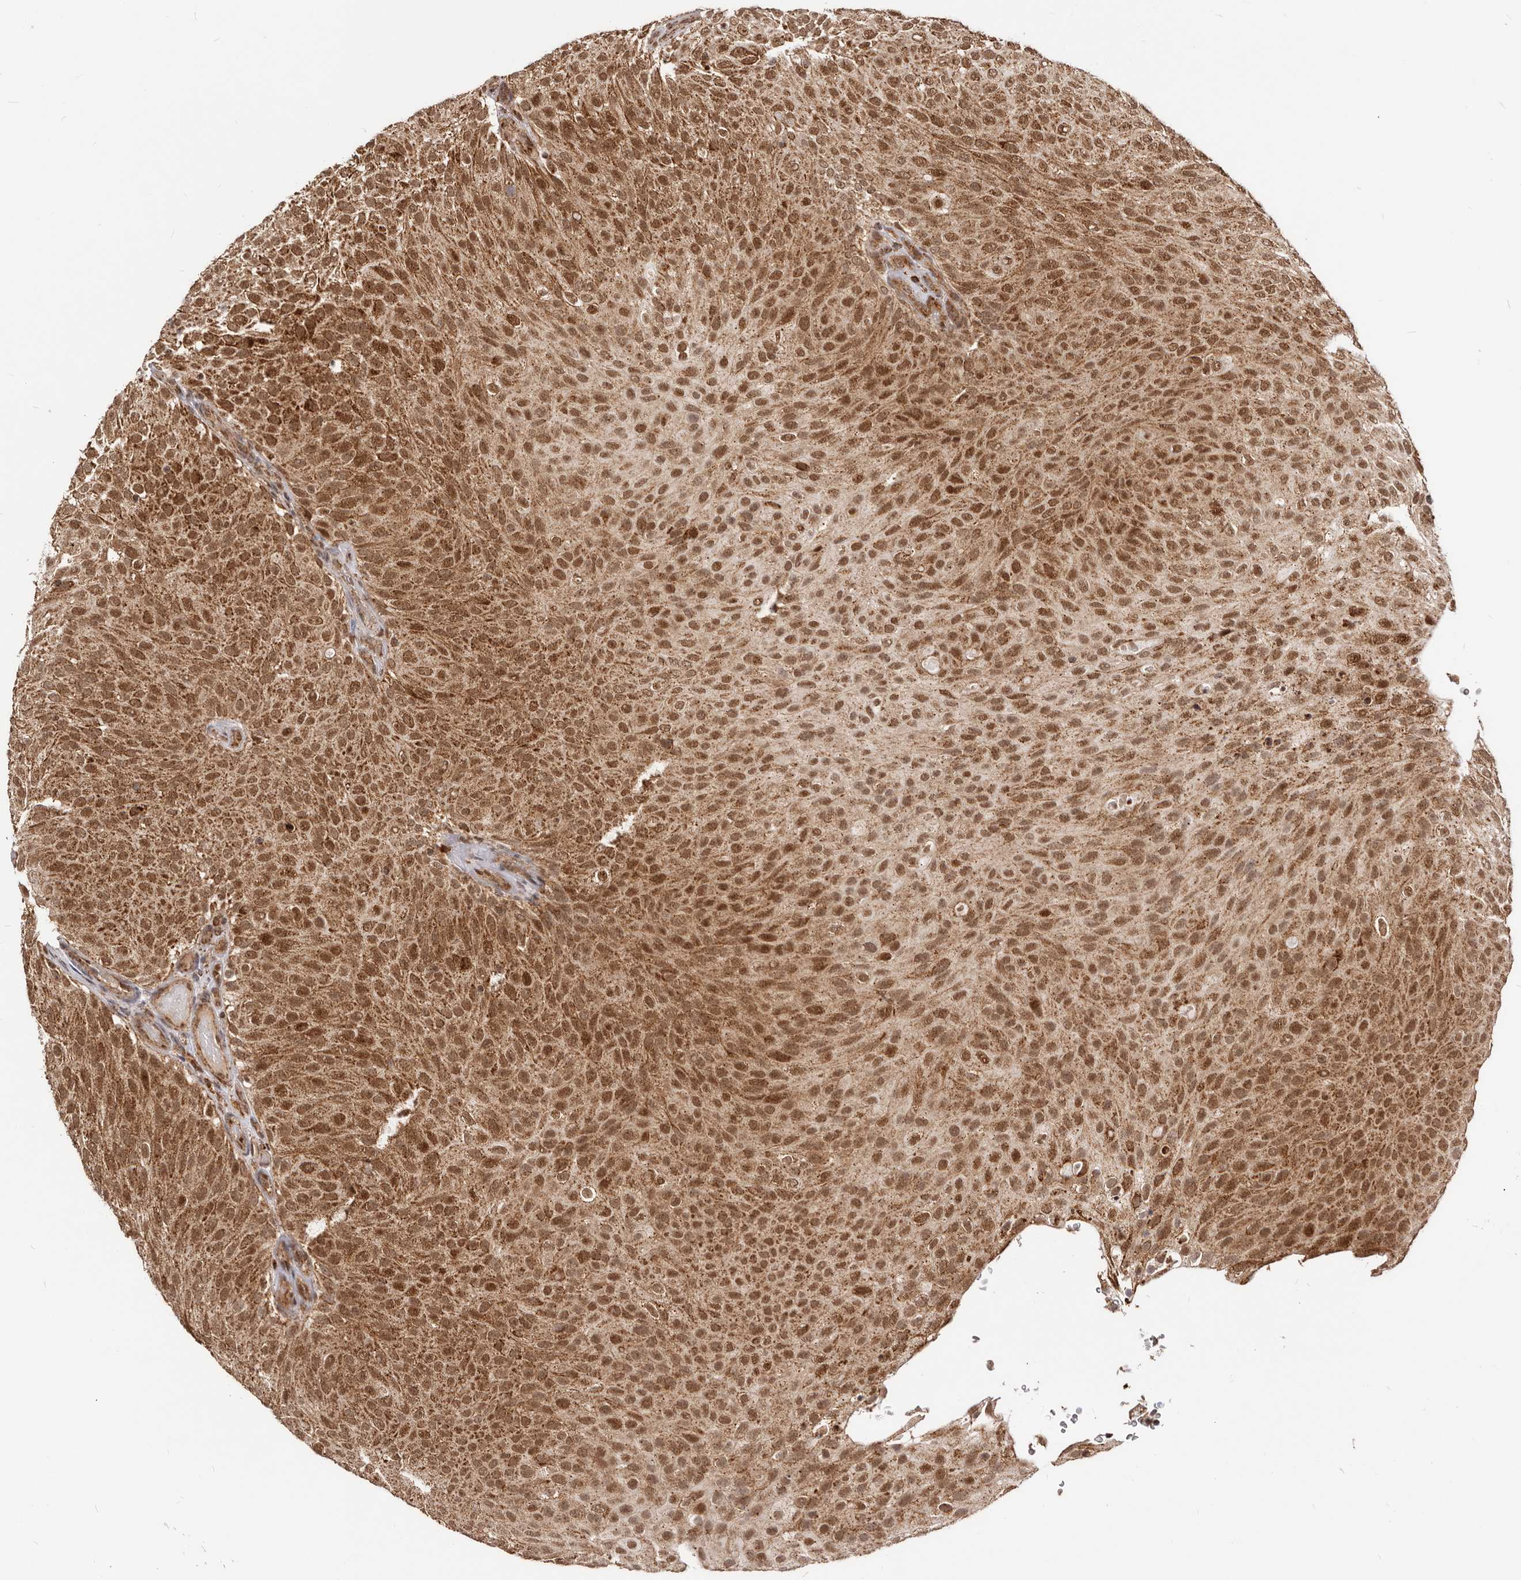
{"staining": {"intensity": "strong", "quantity": ">75%", "location": "cytoplasmic/membranous,nuclear"}, "tissue": "urothelial cancer", "cell_type": "Tumor cells", "image_type": "cancer", "snomed": [{"axis": "morphology", "description": "Urothelial carcinoma, Low grade"}, {"axis": "topography", "description": "Urinary bladder"}], "caption": "A high-resolution image shows IHC staining of urothelial cancer, which demonstrates strong cytoplasmic/membranous and nuclear staining in approximately >75% of tumor cells. The protein is shown in brown color, while the nuclei are stained blue.", "gene": "SEC14L1", "patient": {"sex": "male", "age": 78}}